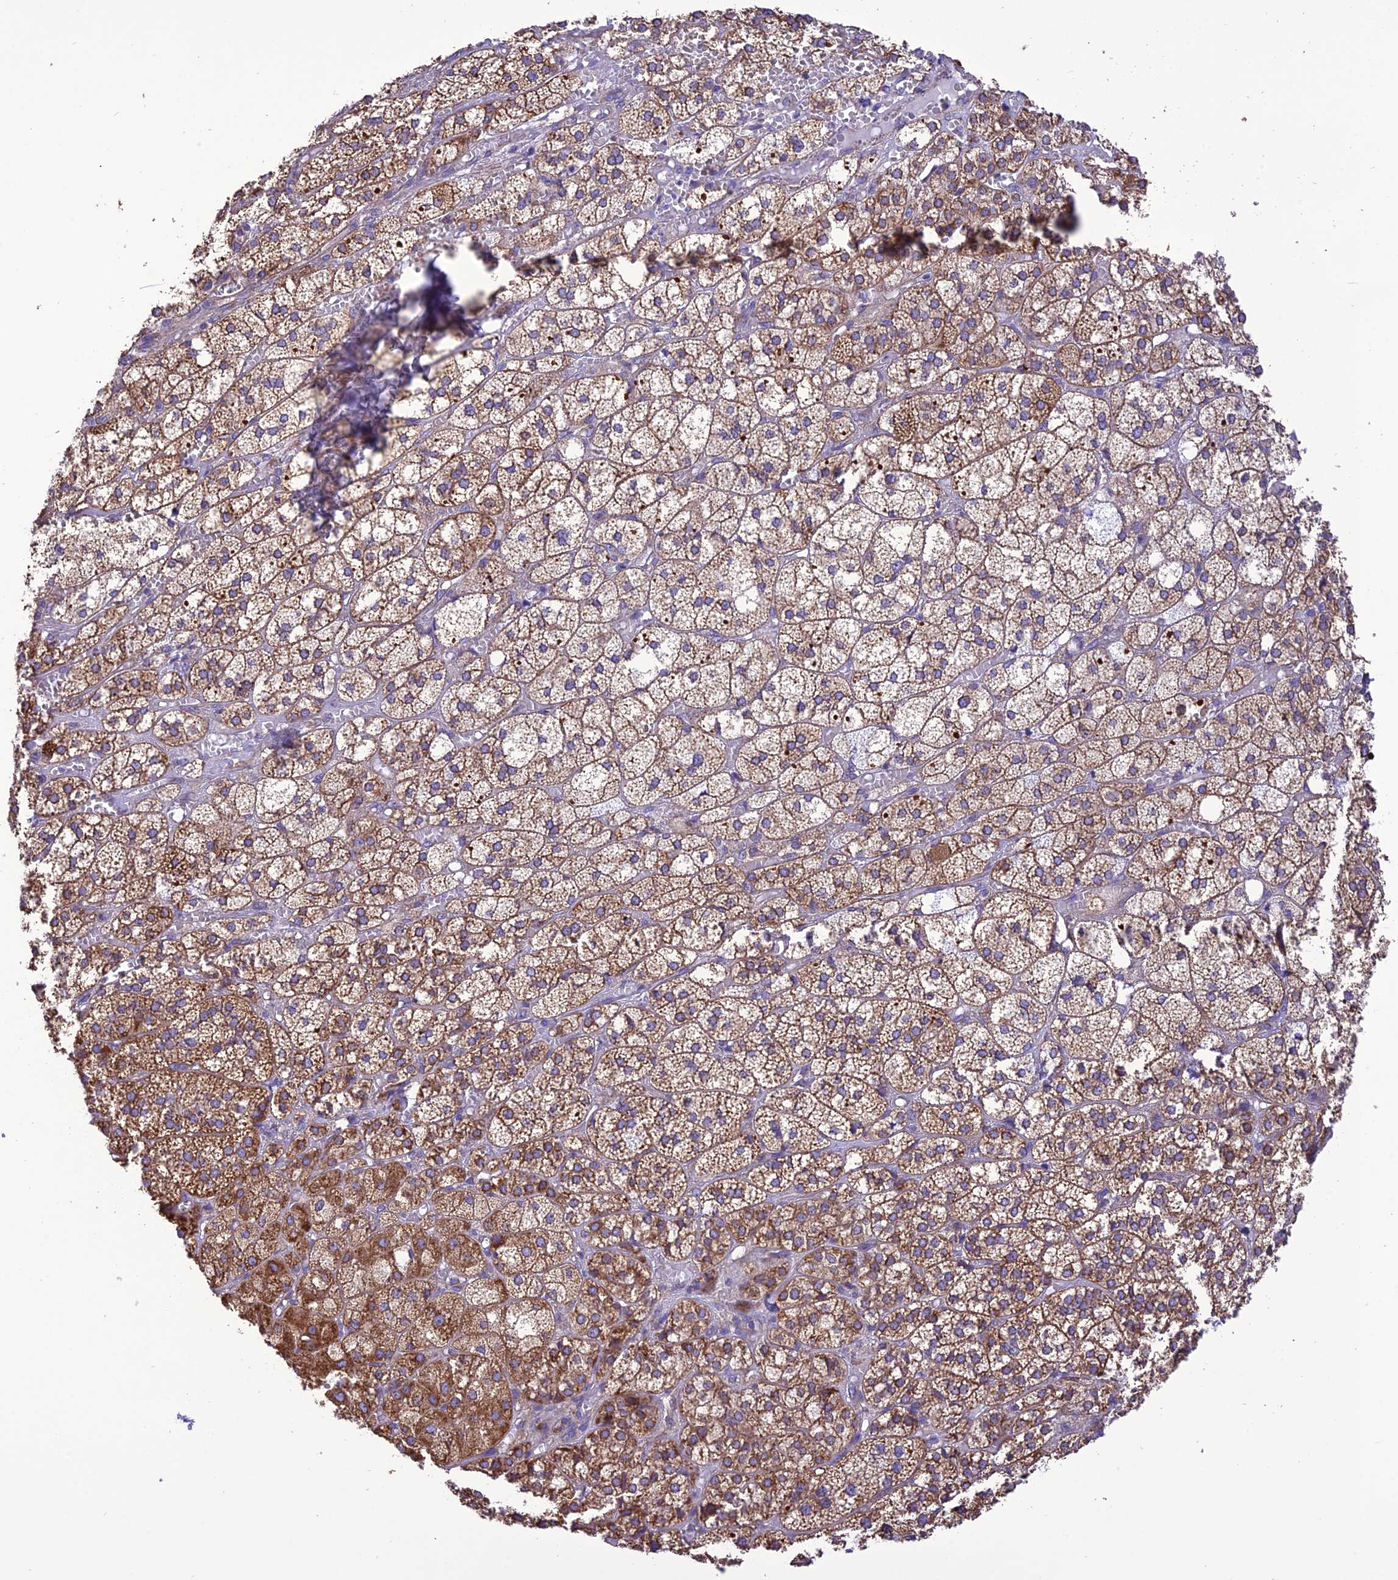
{"staining": {"intensity": "moderate", "quantity": ">75%", "location": "cytoplasmic/membranous"}, "tissue": "adrenal gland", "cell_type": "Glandular cells", "image_type": "normal", "snomed": [{"axis": "morphology", "description": "Normal tissue, NOS"}, {"axis": "topography", "description": "Adrenal gland"}], "caption": "Protein analysis of unremarkable adrenal gland reveals moderate cytoplasmic/membranous expression in approximately >75% of glandular cells. Nuclei are stained in blue.", "gene": "MAP3K12", "patient": {"sex": "female", "age": 61}}